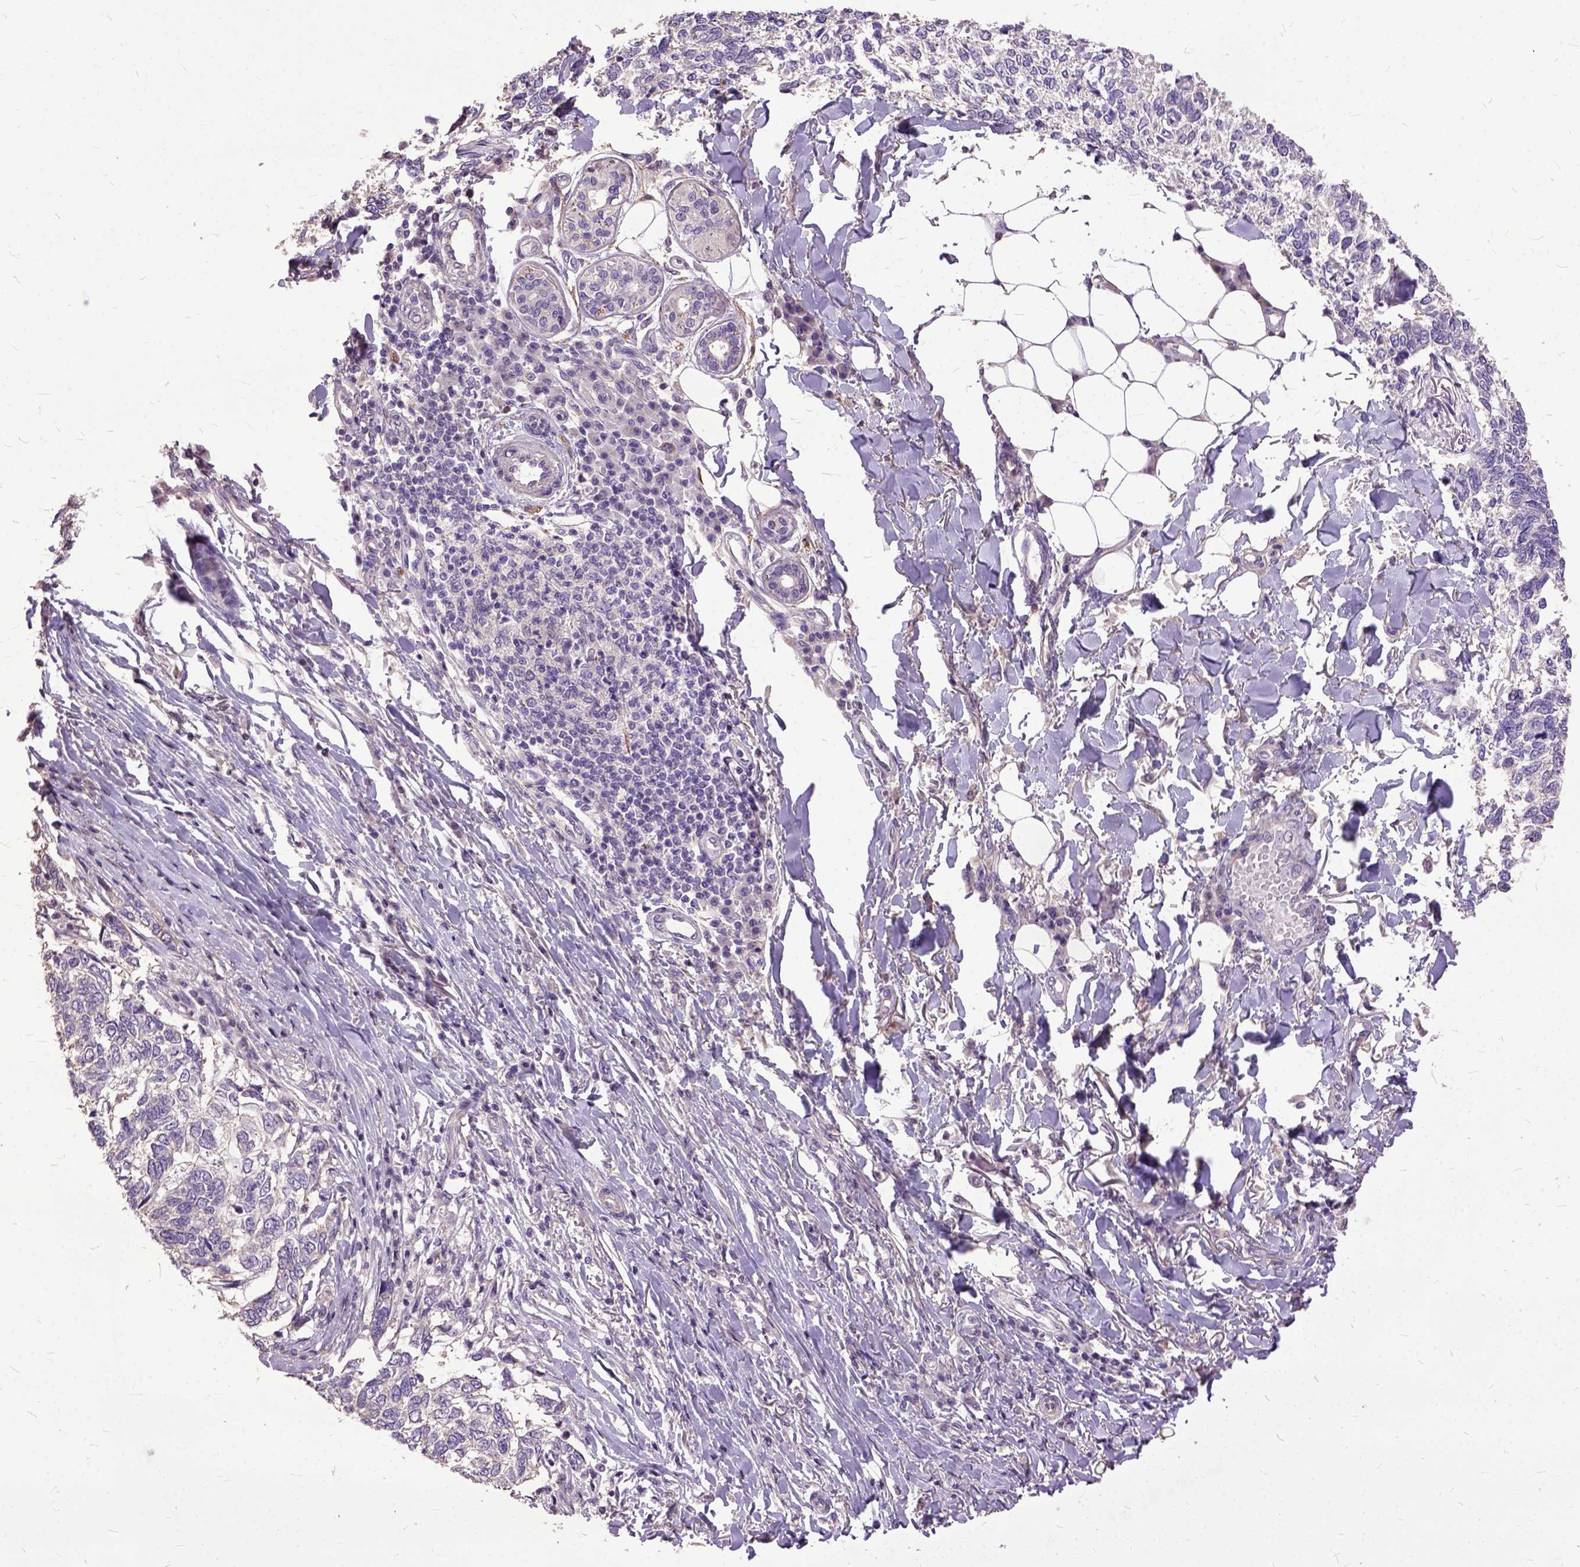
{"staining": {"intensity": "negative", "quantity": "none", "location": "none"}, "tissue": "skin cancer", "cell_type": "Tumor cells", "image_type": "cancer", "snomed": [{"axis": "morphology", "description": "Basal cell carcinoma"}, {"axis": "topography", "description": "Skin"}], "caption": "Immunohistochemistry (IHC) image of neoplastic tissue: human skin cancer stained with DAB shows no significant protein expression in tumor cells.", "gene": "AREG", "patient": {"sex": "female", "age": 65}}